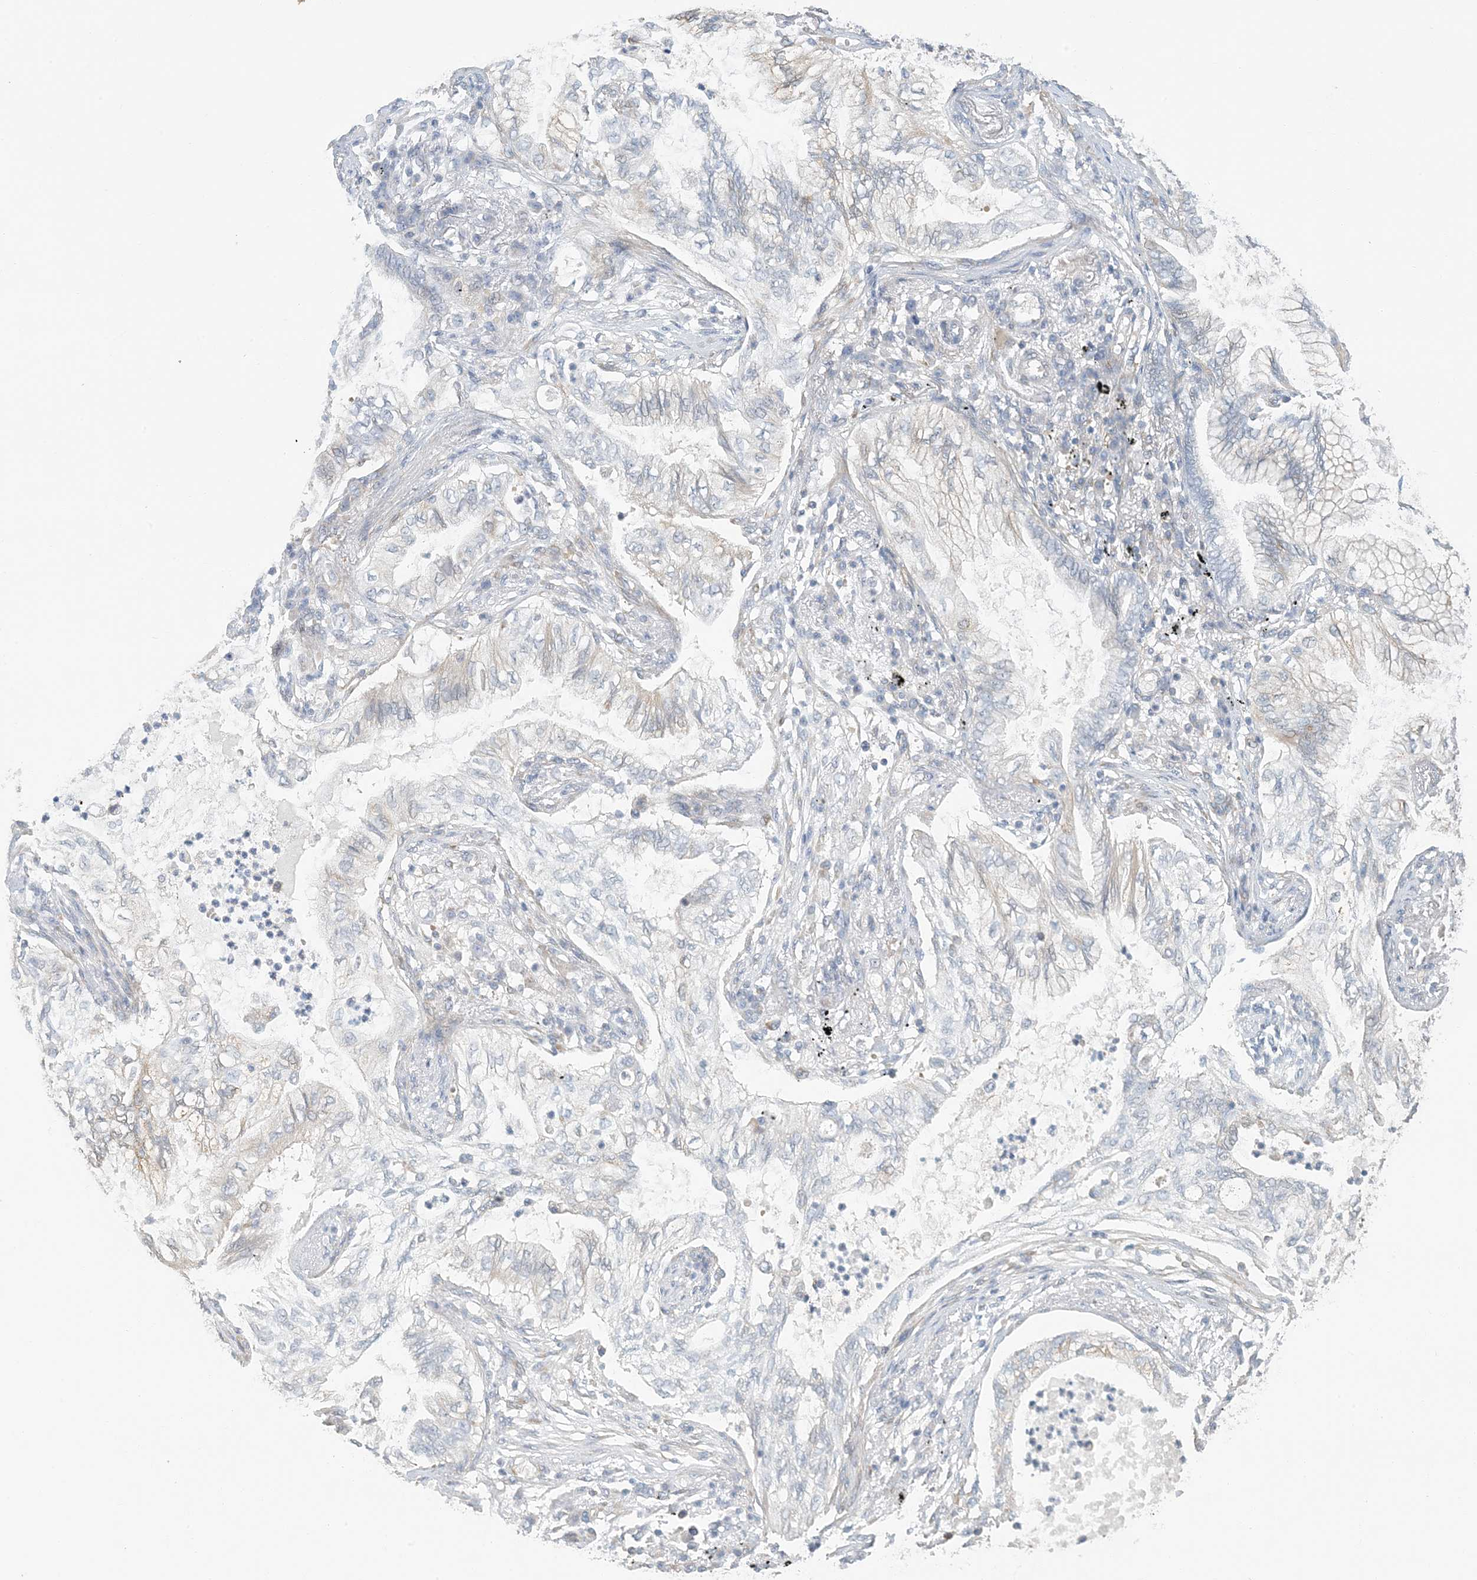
{"staining": {"intensity": "negative", "quantity": "none", "location": "none"}, "tissue": "lung cancer", "cell_type": "Tumor cells", "image_type": "cancer", "snomed": [{"axis": "morphology", "description": "Normal tissue, NOS"}, {"axis": "morphology", "description": "Adenocarcinoma, NOS"}, {"axis": "topography", "description": "Bronchus"}, {"axis": "topography", "description": "Lung"}], "caption": "There is no significant staining in tumor cells of lung adenocarcinoma. (Stains: DAB (3,3'-diaminobenzidine) immunohistochemistry with hematoxylin counter stain, Microscopy: brightfield microscopy at high magnification).", "gene": "ATP13A2", "patient": {"sex": "female", "age": 70}}